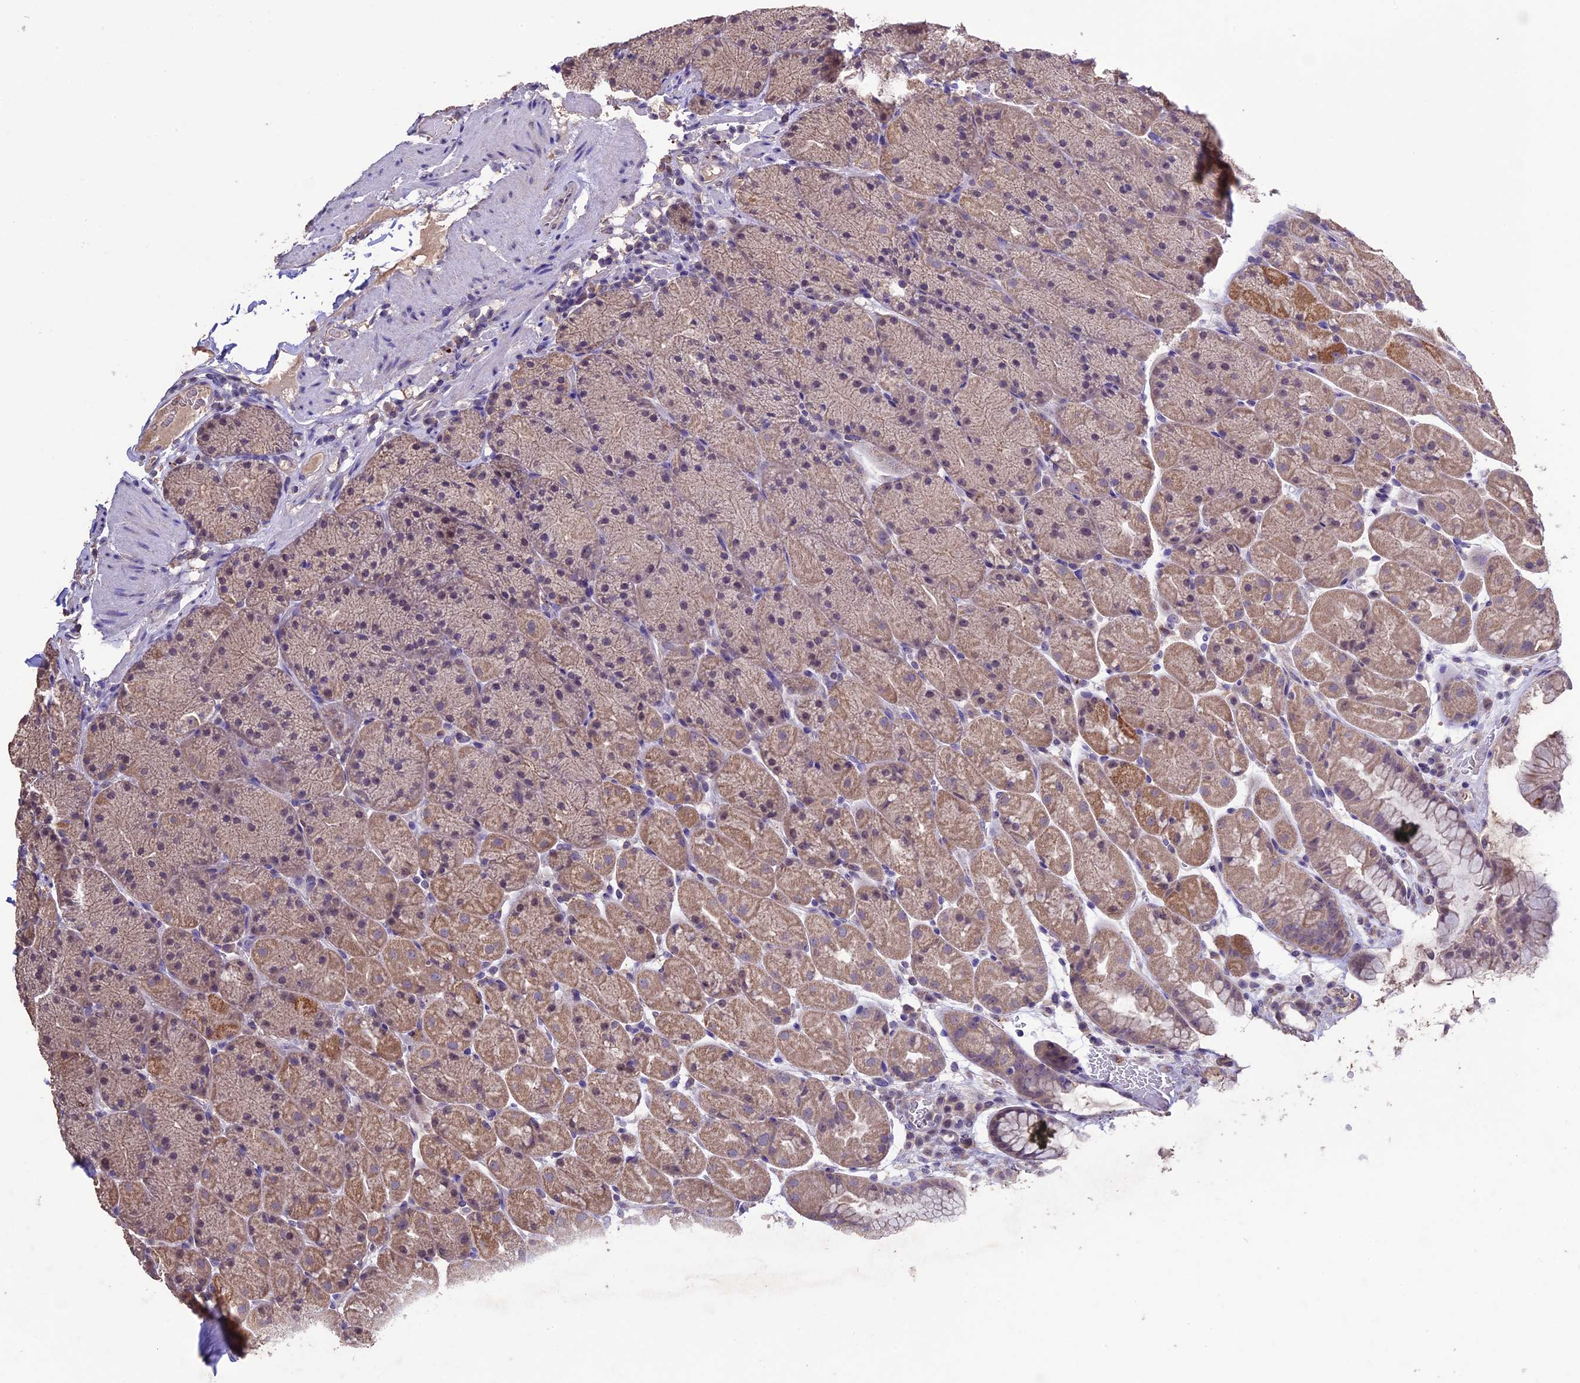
{"staining": {"intensity": "moderate", "quantity": ">75%", "location": "cytoplasmic/membranous"}, "tissue": "stomach", "cell_type": "Glandular cells", "image_type": "normal", "snomed": [{"axis": "morphology", "description": "Normal tissue, NOS"}, {"axis": "topography", "description": "Stomach, upper"}, {"axis": "topography", "description": "Stomach, lower"}], "caption": "Protein staining shows moderate cytoplasmic/membranous positivity in about >75% of glandular cells in normal stomach. Nuclei are stained in blue.", "gene": "DIS3L", "patient": {"sex": "male", "age": 67}}